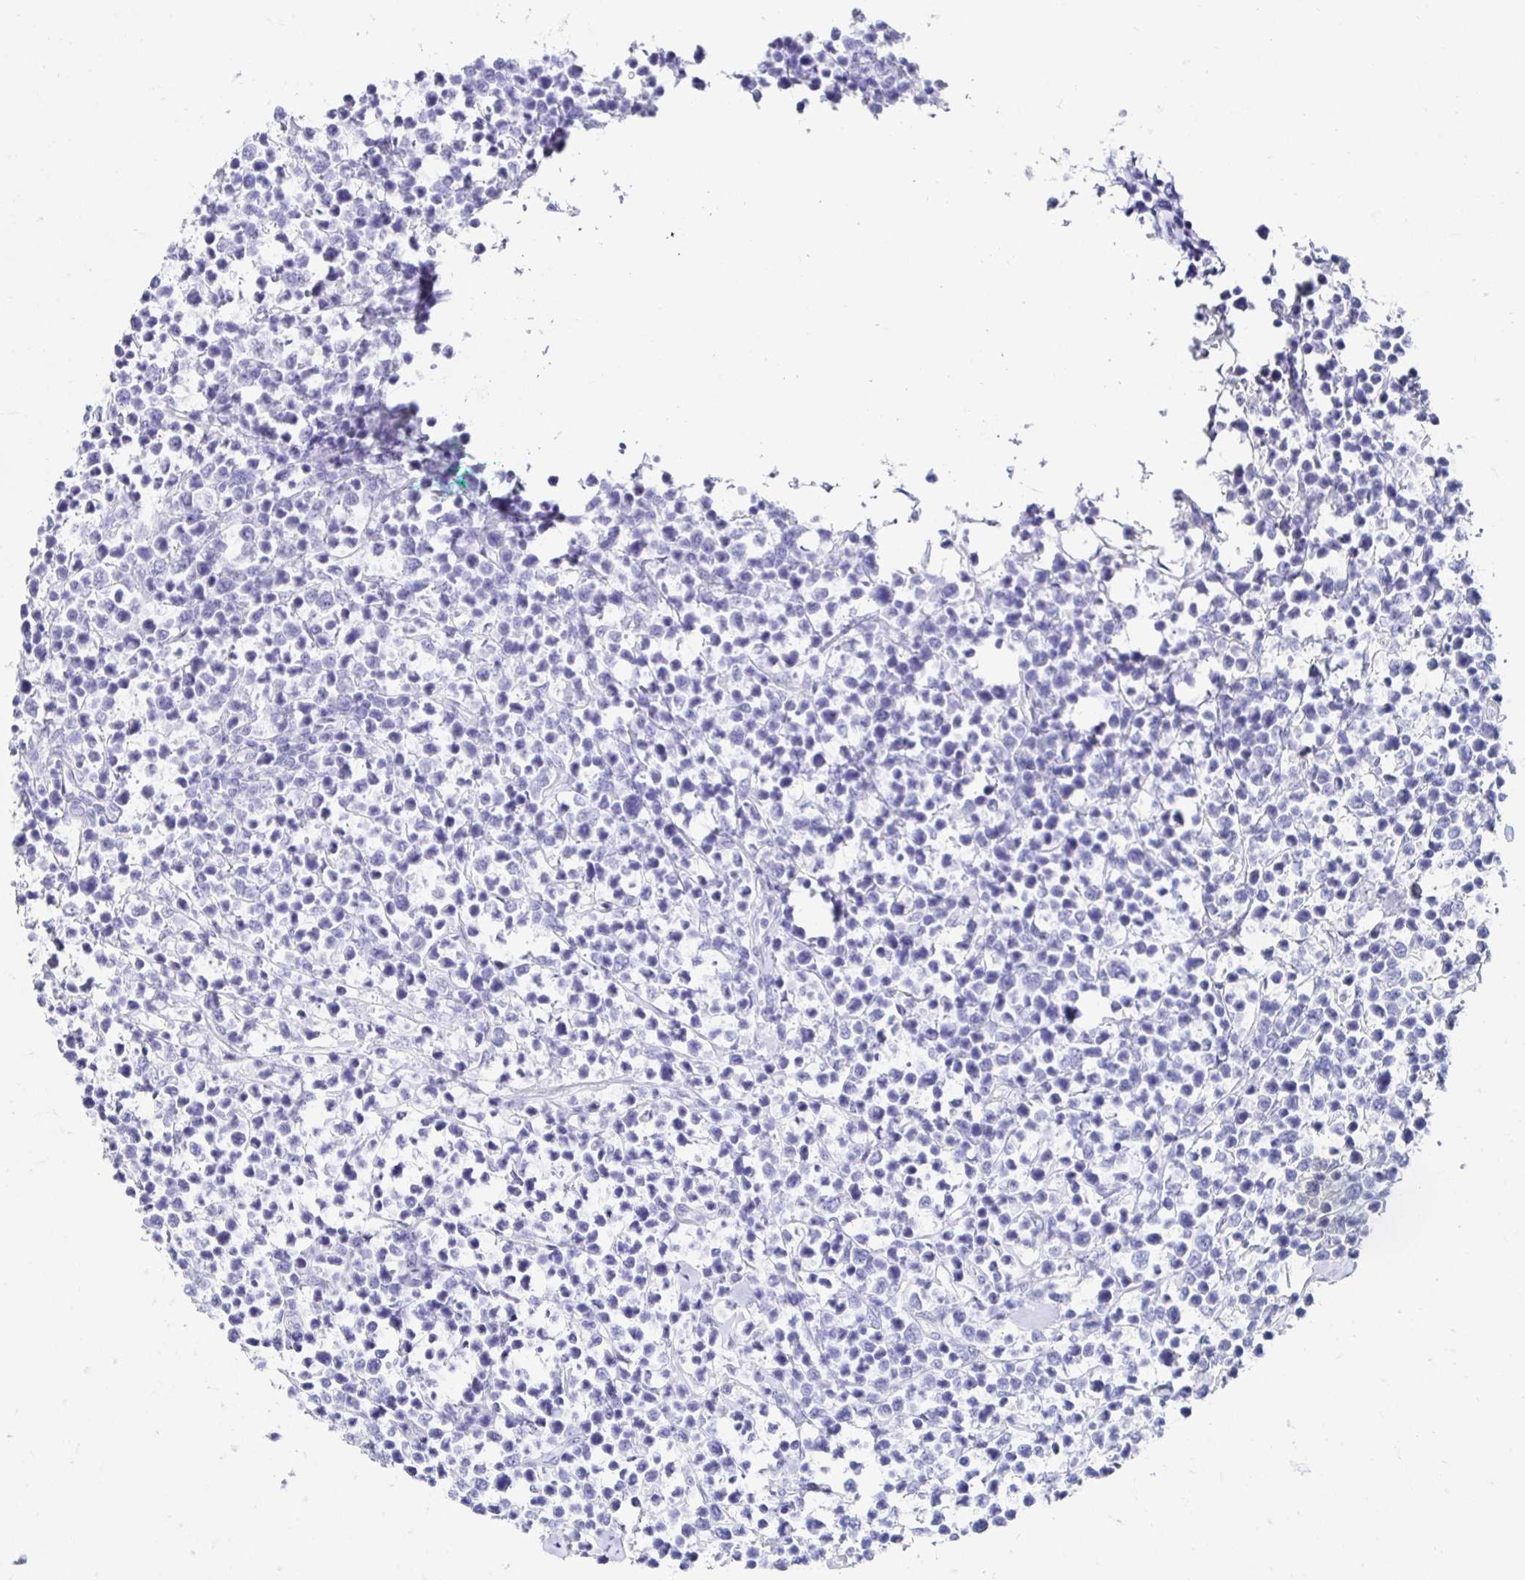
{"staining": {"intensity": "negative", "quantity": "none", "location": "none"}, "tissue": "lymphoma", "cell_type": "Tumor cells", "image_type": "cancer", "snomed": [{"axis": "morphology", "description": "Malignant lymphoma, non-Hodgkin's type, High grade"}, {"axis": "topography", "description": "Soft tissue"}], "caption": "Protein analysis of lymphoma displays no significant expression in tumor cells.", "gene": "CA9", "patient": {"sex": "female", "age": 56}}